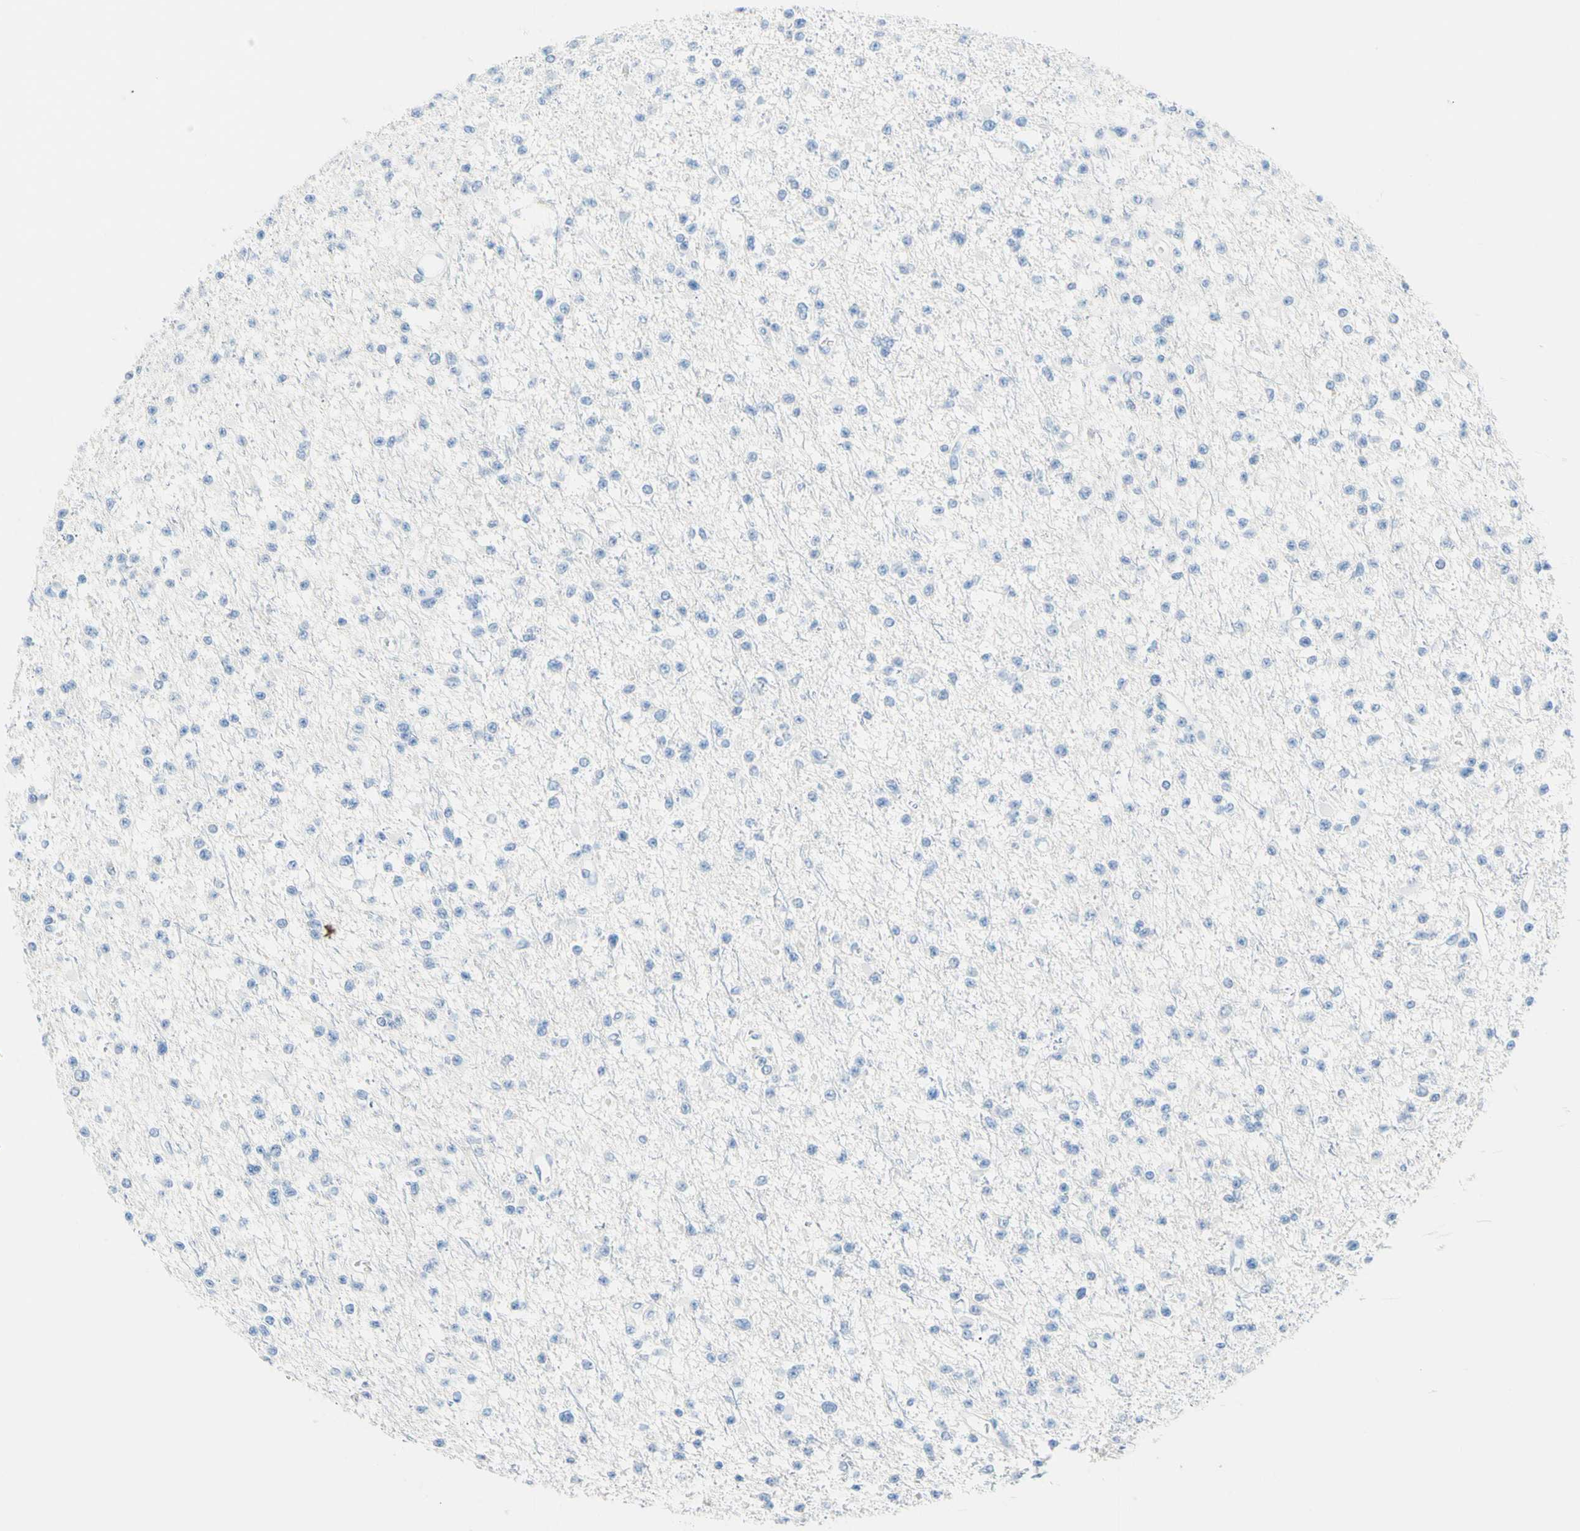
{"staining": {"intensity": "negative", "quantity": "none", "location": "none"}, "tissue": "glioma", "cell_type": "Tumor cells", "image_type": "cancer", "snomed": [{"axis": "morphology", "description": "Glioma, malignant, Low grade"}, {"axis": "topography", "description": "Brain"}], "caption": "DAB immunohistochemical staining of human malignant low-grade glioma reveals no significant staining in tumor cells.", "gene": "CYSLTR1", "patient": {"sex": "female", "age": 22}}